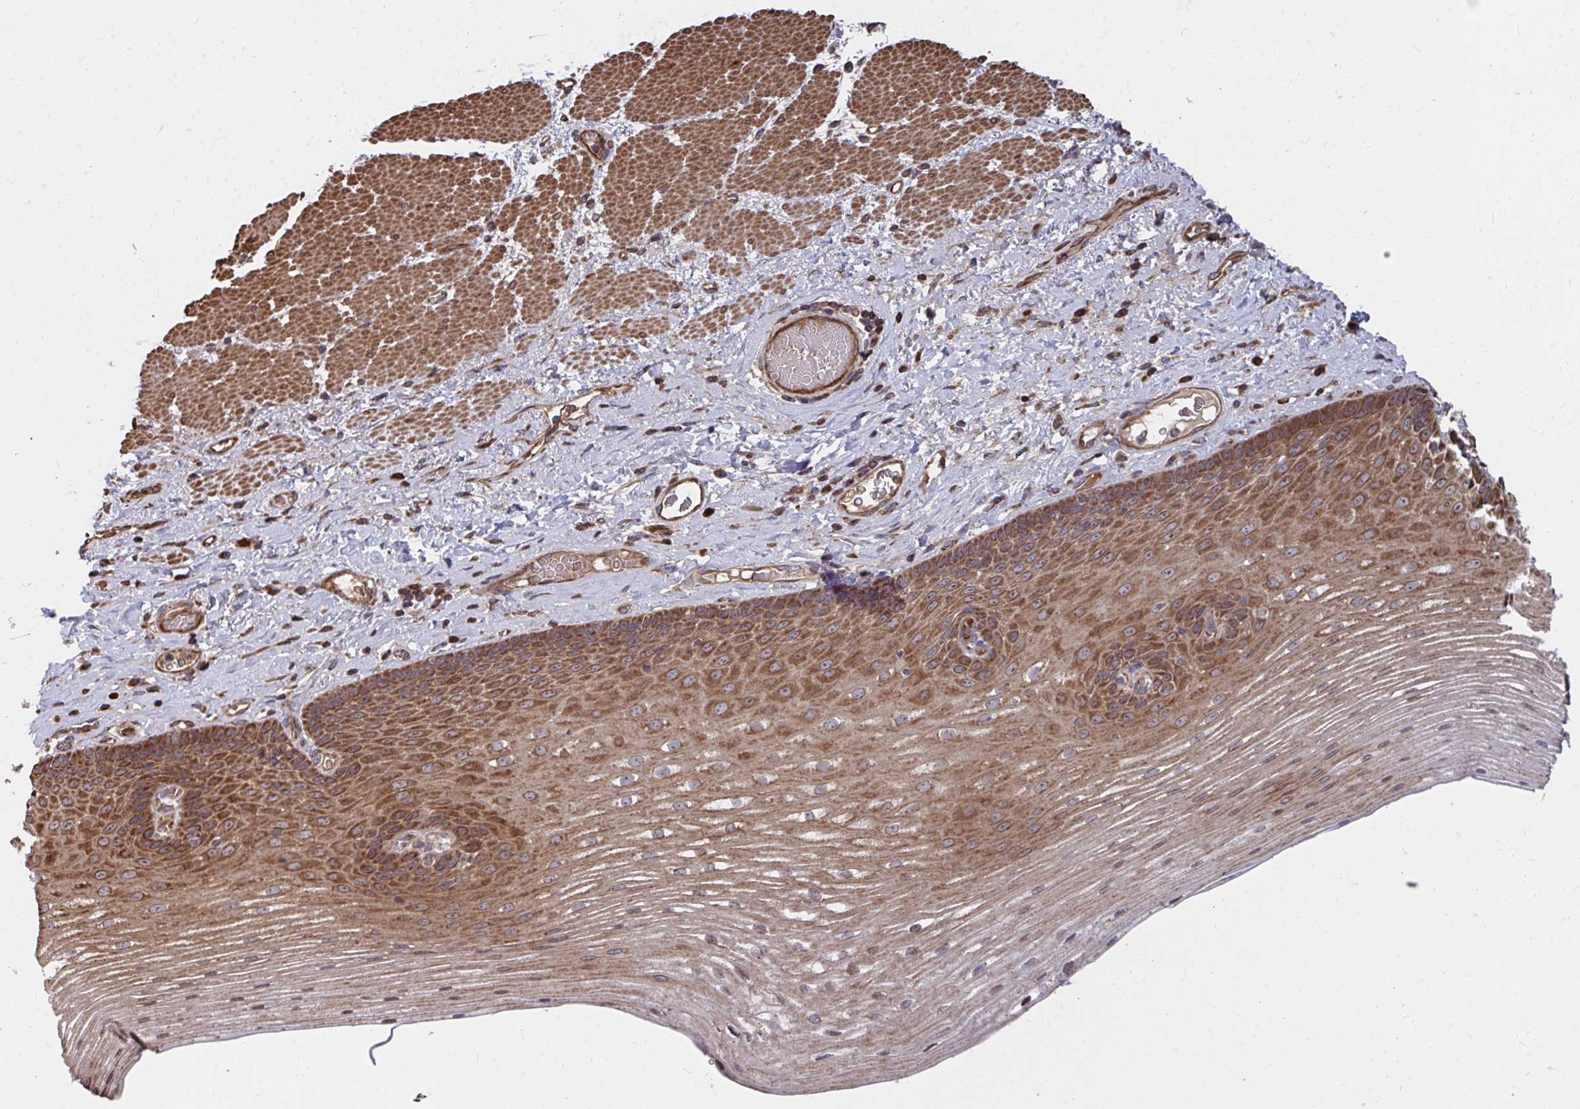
{"staining": {"intensity": "moderate", "quantity": ">75%", "location": "cytoplasmic/membranous"}, "tissue": "esophagus", "cell_type": "Squamous epithelial cells", "image_type": "normal", "snomed": [{"axis": "morphology", "description": "Normal tissue, NOS"}, {"axis": "topography", "description": "Esophagus"}], "caption": "High-magnification brightfield microscopy of normal esophagus stained with DAB (brown) and counterstained with hematoxylin (blue). squamous epithelial cells exhibit moderate cytoplasmic/membranous staining is identified in about>75% of cells. The staining is performed using DAB brown chromogen to label protein expression. The nuclei are counter-stained blue using hematoxylin.", "gene": "FAM89A", "patient": {"sex": "male", "age": 62}}